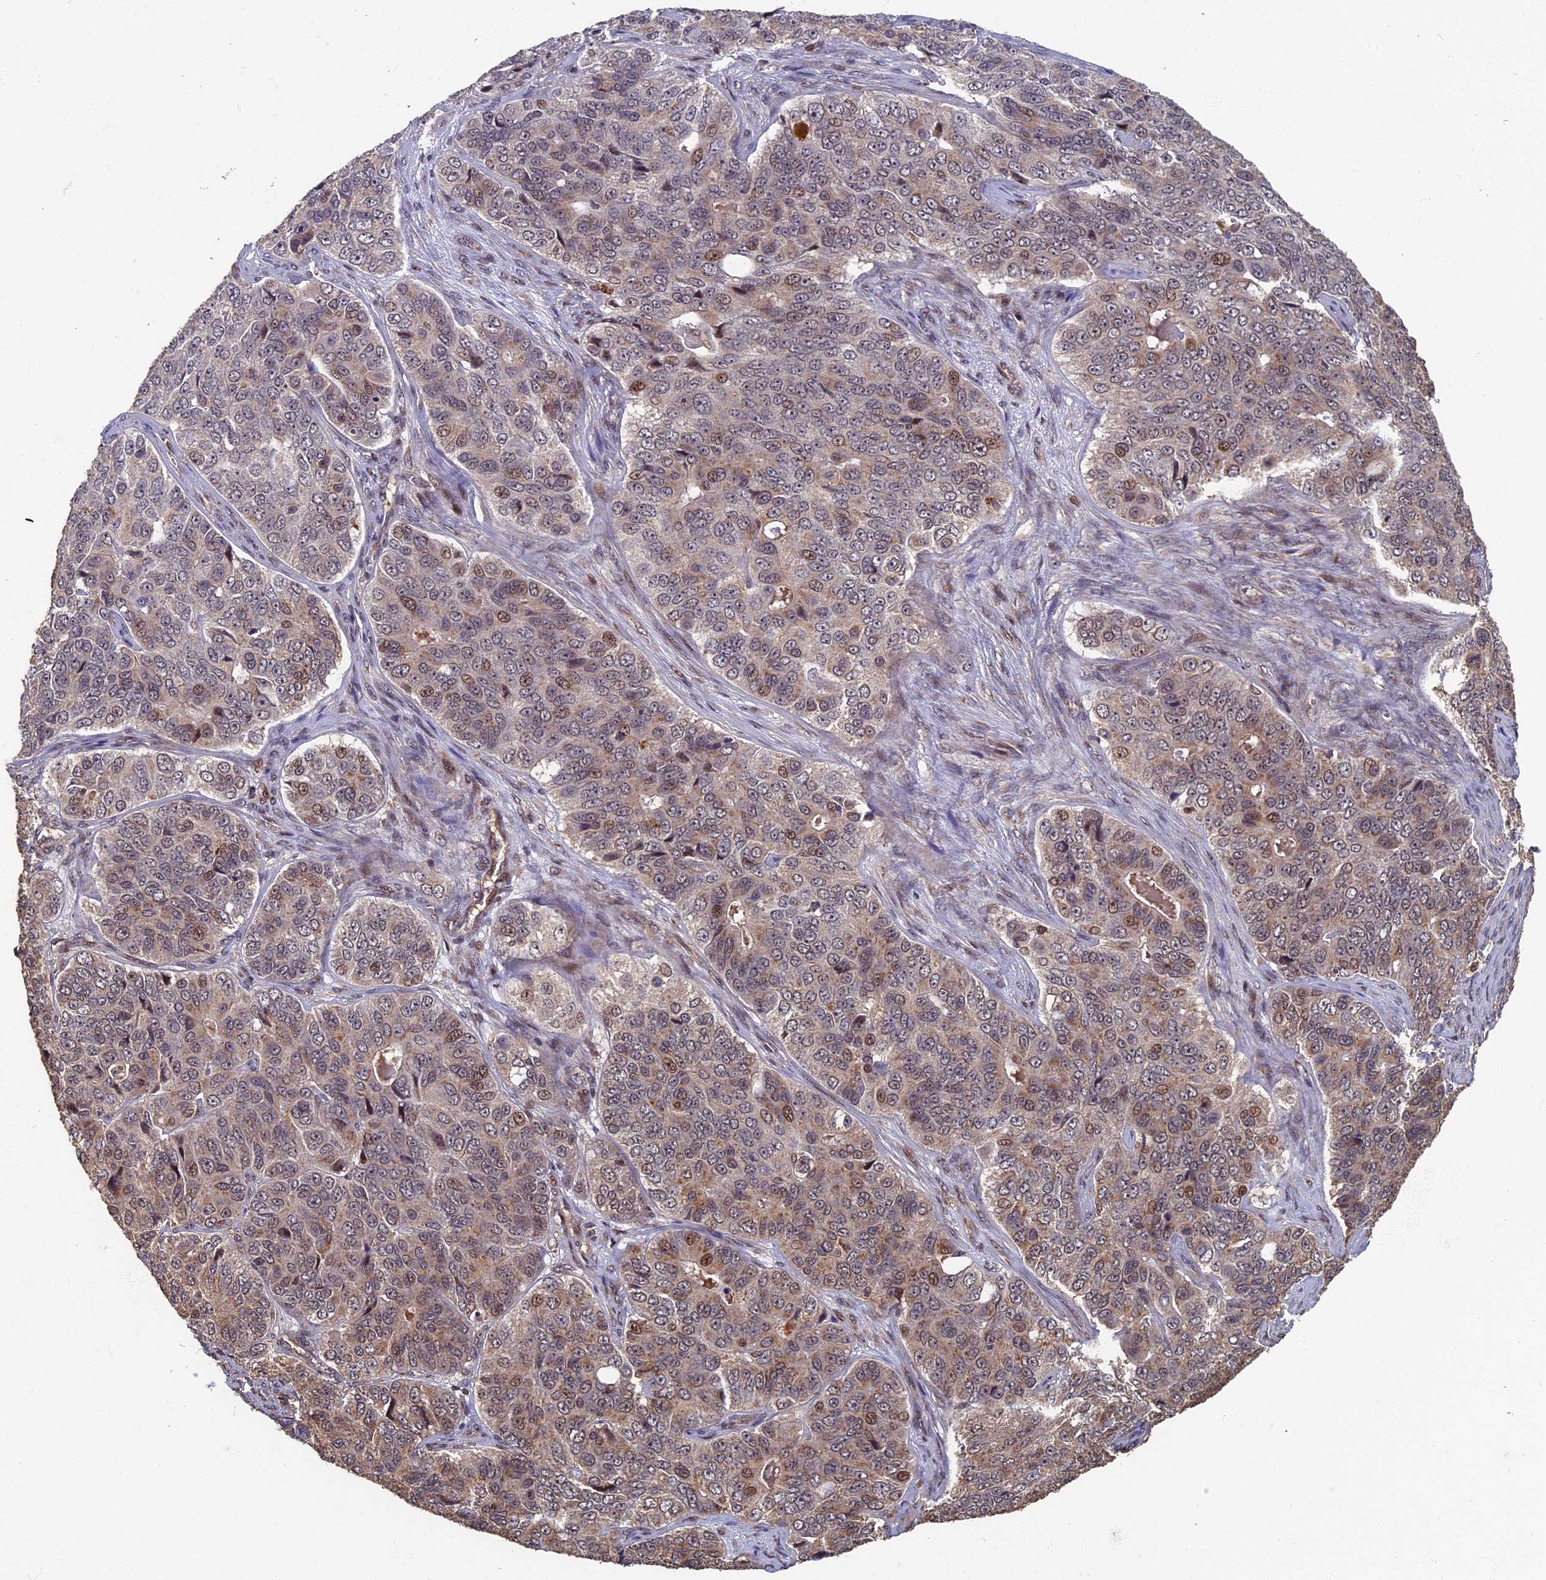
{"staining": {"intensity": "moderate", "quantity": "25%-75%", "location": "nuclear"}, "tissue": "ovarian cancer", "cell_type": "Tumor cells", "image_type": "cancer", "snomed": [{"axis": "morphology", "description": "Carcinoma, endometroid"}, {"axis": "topography", "description": "Ovary"}], "caption": "Human ovarian cancer (endometroid carcinoma) stained with a brown dye exhibits moderate nuclear positive staining in approximately 25%-75% of tumor cells.", "gene": "RASGRF1", "patient": {"sex": "female", "age": 51}}